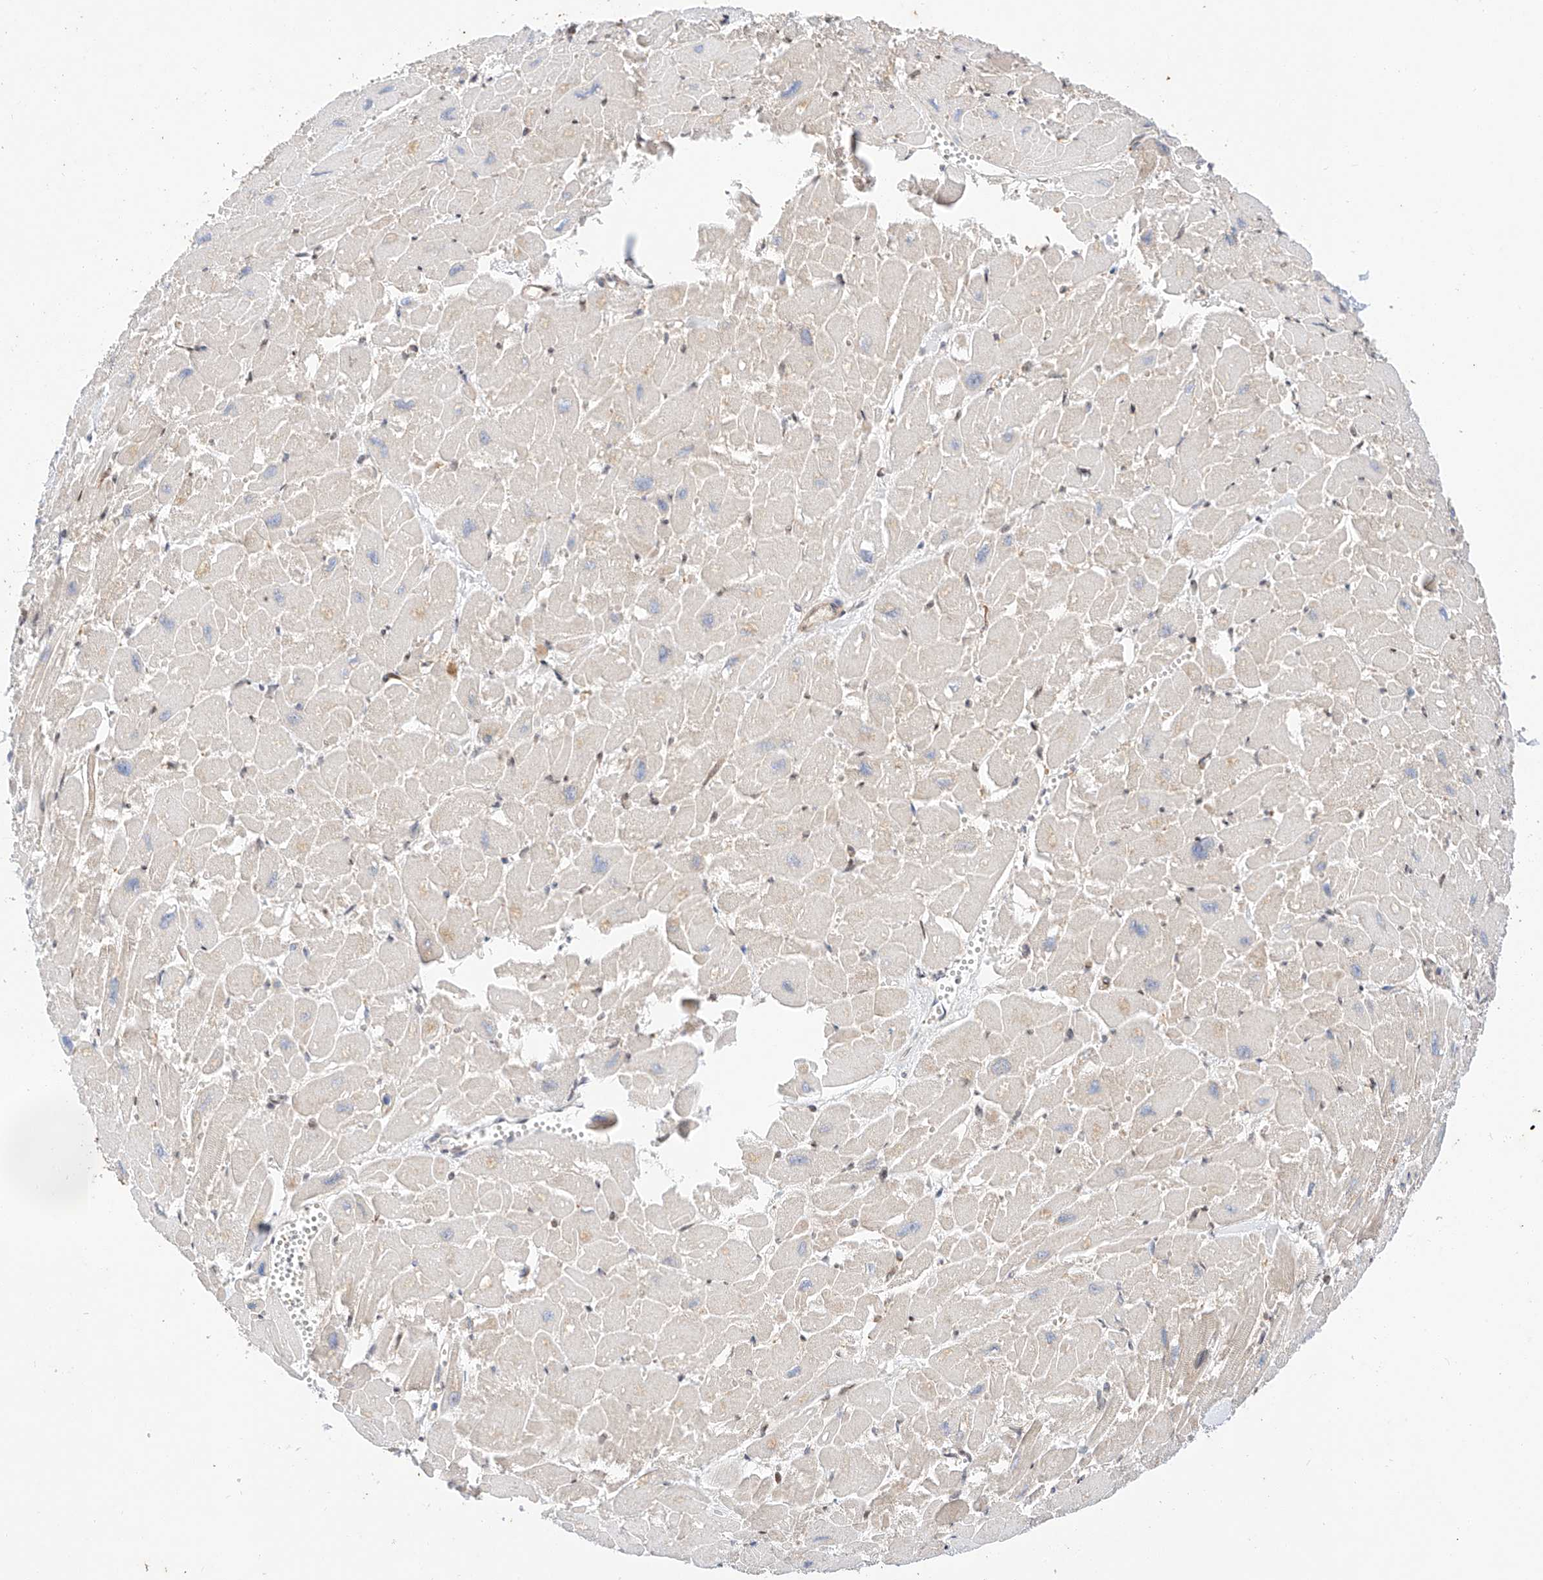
{"staining": {"intensity": "weak", "quantity": "25%-75%", "location": "cytoplasmic/membranous"}, "tissue": "heart muscle", "cell_type": "Cardiomyocytes", "image_type": "normal", "snomed": [{"axis": "morphology", "description": "Normal tissue, NOS"}, {"axis": "topography", "description": "Heart"}], "caption": "Cardiomyocytes show low levels of weak cytoplasmic/membranous positivity in approximately 25%-75% of cells in benign heart muscle.", "gene": "HDAC9", "patient": {"sex": "male", "age": 54}}